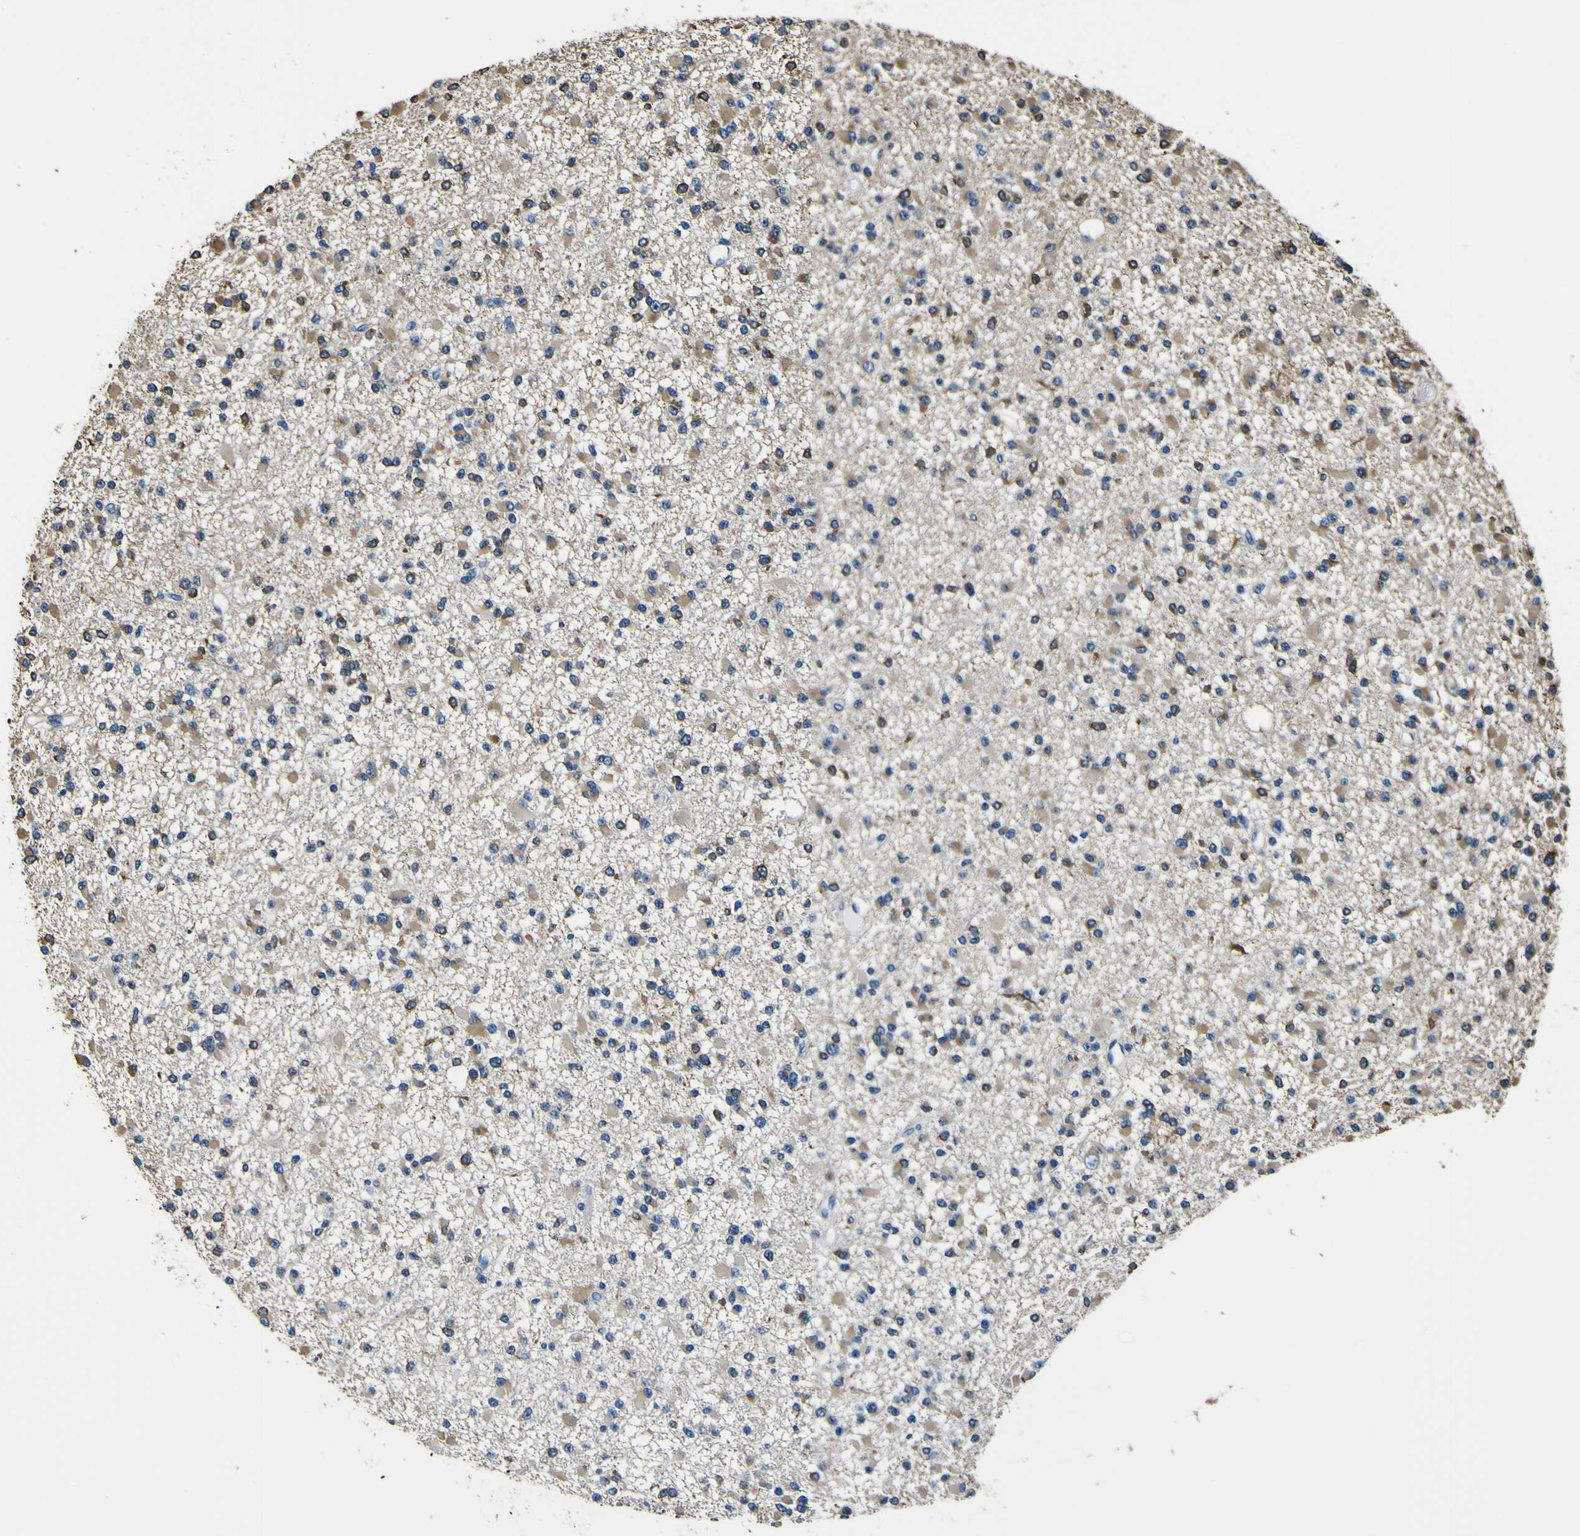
{"staining": {"intensity": "moderate", "quantity": "25%-75%", "location": "cytoplasmic/membranous"}, "tissue": "glioma", "cell_type": "Tumor cells", "image_type": "cancer", "snomed": [{"axis": "morphology", "description": "Glioma, malignant, Low grade"}, {"axis": "topography", "description": "Brain"}], "caption": "Human glioma stained with a protein marker shows moderate staining in tumor cells.", "gene": "TUBA1B", "patient": {"sex": "female", "age": 22}}